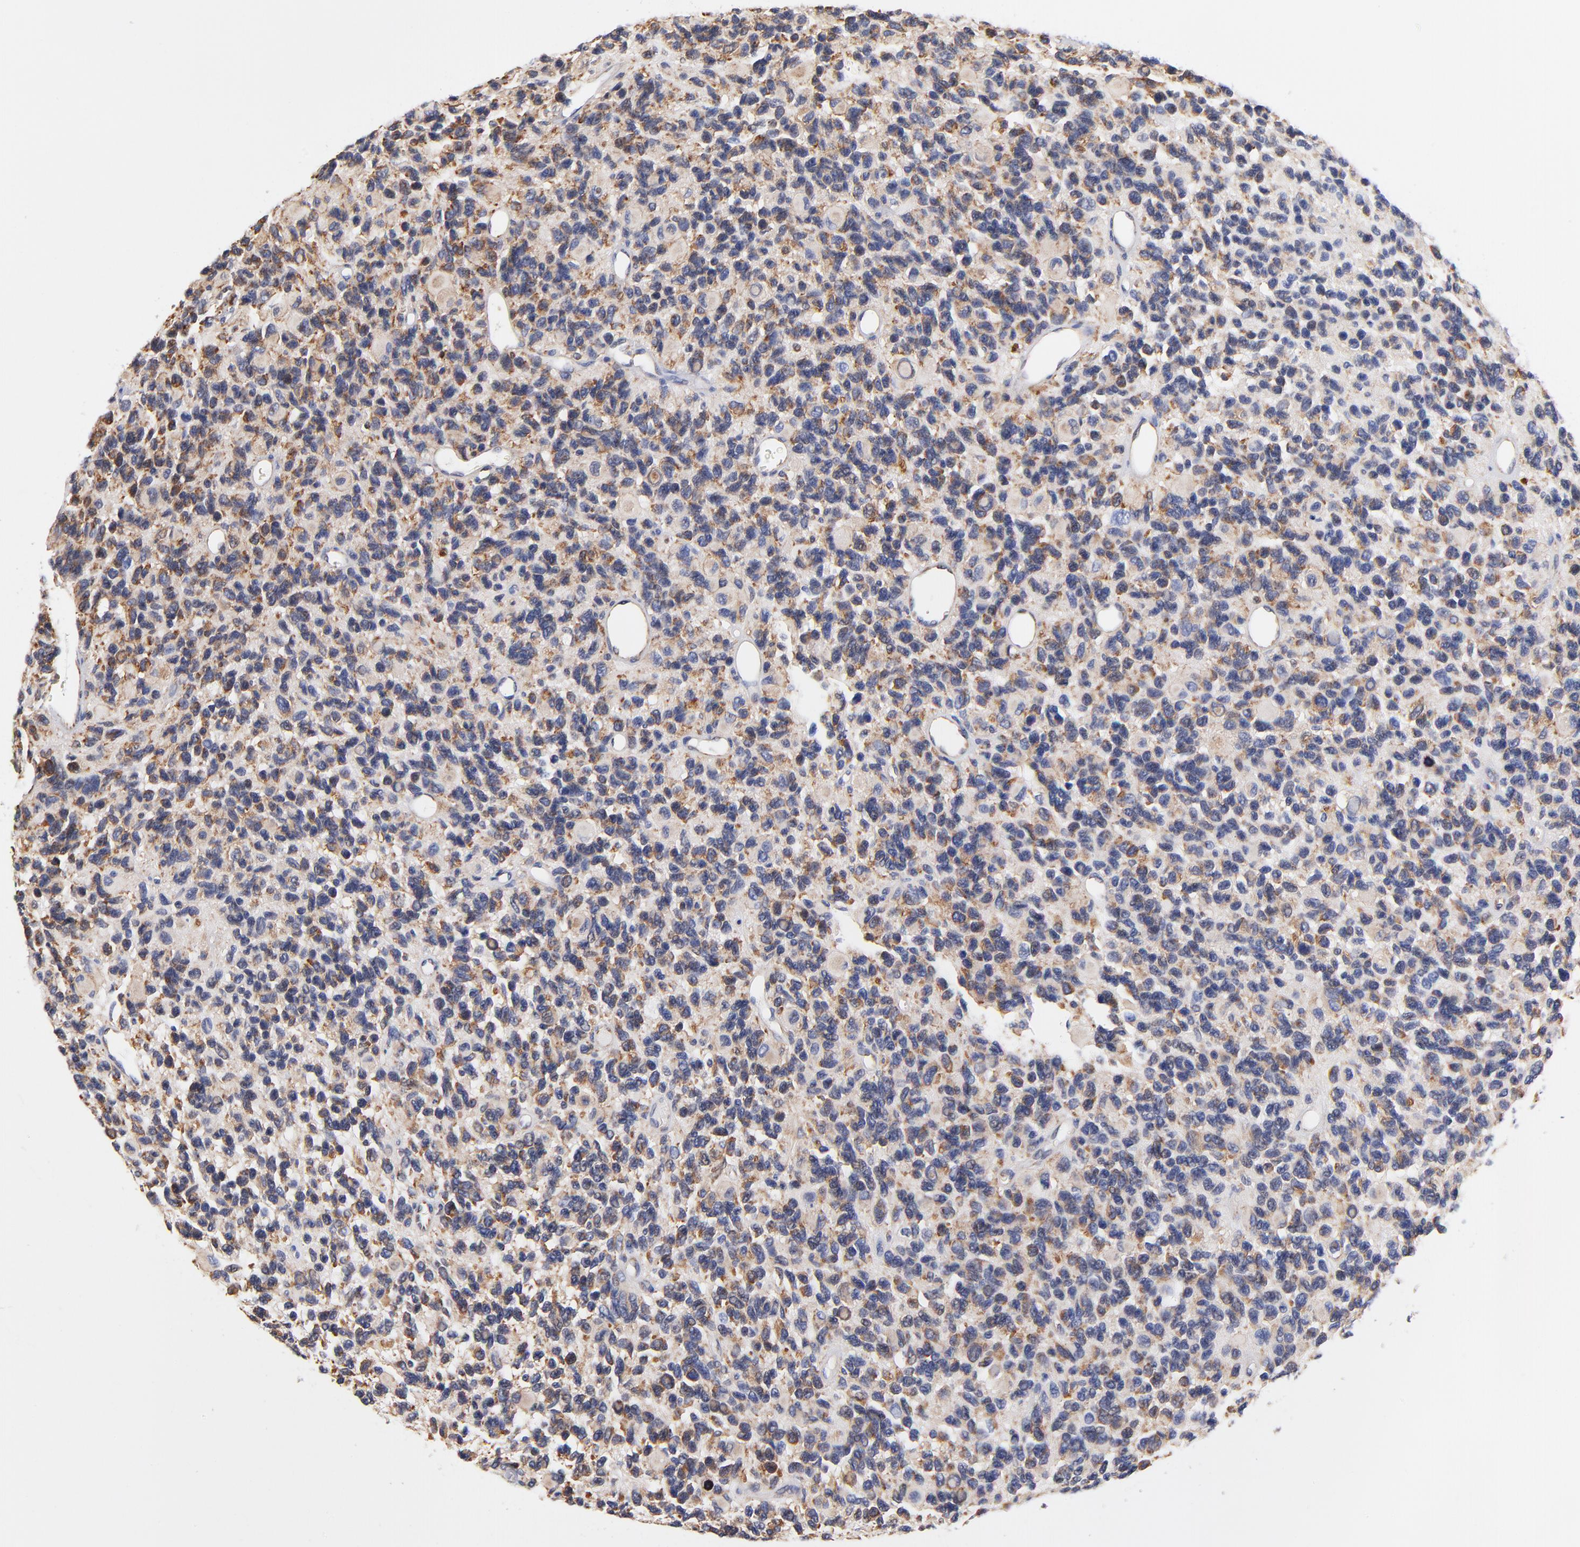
{"staining": {"intensity": "moderate", "quantity": "25%-75%", "location": "cytoplasmic/membranous"}, "tissue": "glioma", "cell_type": "Tumor cells", "image_type": "cancer", "snomed": [{"axis": "morphology", "description": "Glioma, malignant, High grade"}, {"axis": "topography", "description": "Brain"}], "caption": "Protein staining of glioma tissue reveals moderate cytoplasmic/membranous expression in approximately 25%-75% of tumor cells.", "gene": "RPL27", "patient": {"sex": "male", "age": 77}}